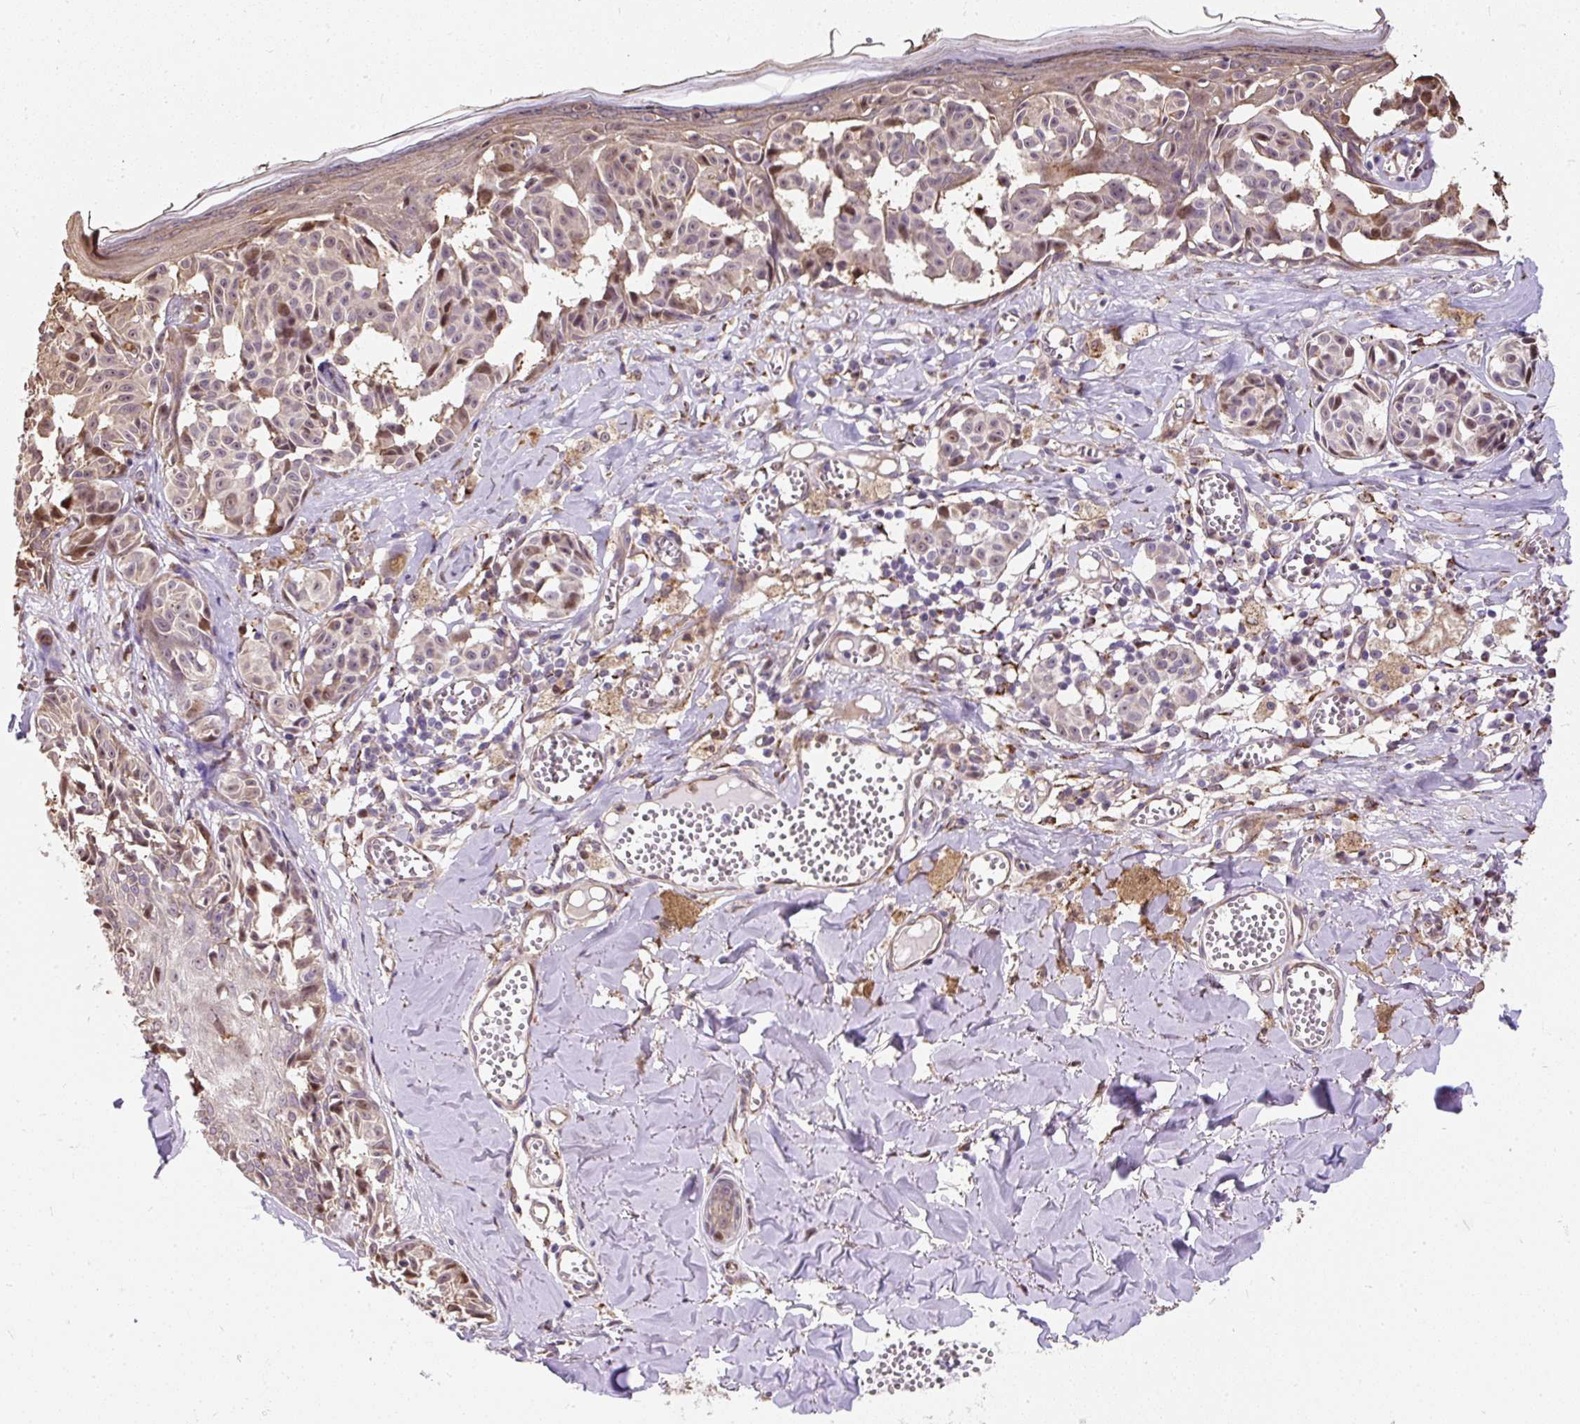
{"staining": {"intensity": "weak", "quantity": "<25%", "location": "cytoplasmic/membranous"}, "tissue": "melanoma", "cell_type": "Tumor cells", "image_type": "cancer", "snomed": [{"axis": "morphology", "description": "Malignant melanoma, NOS"}, {"axis": "topography", "description": "Skin"}], "caption": "Tumor cells are negative for brown protein staining in malignant melanoma. (DAB immunohistochemistry, high magnification).", "gene": "PUS7L", "patient": {"sex": "female", "age": 43}}